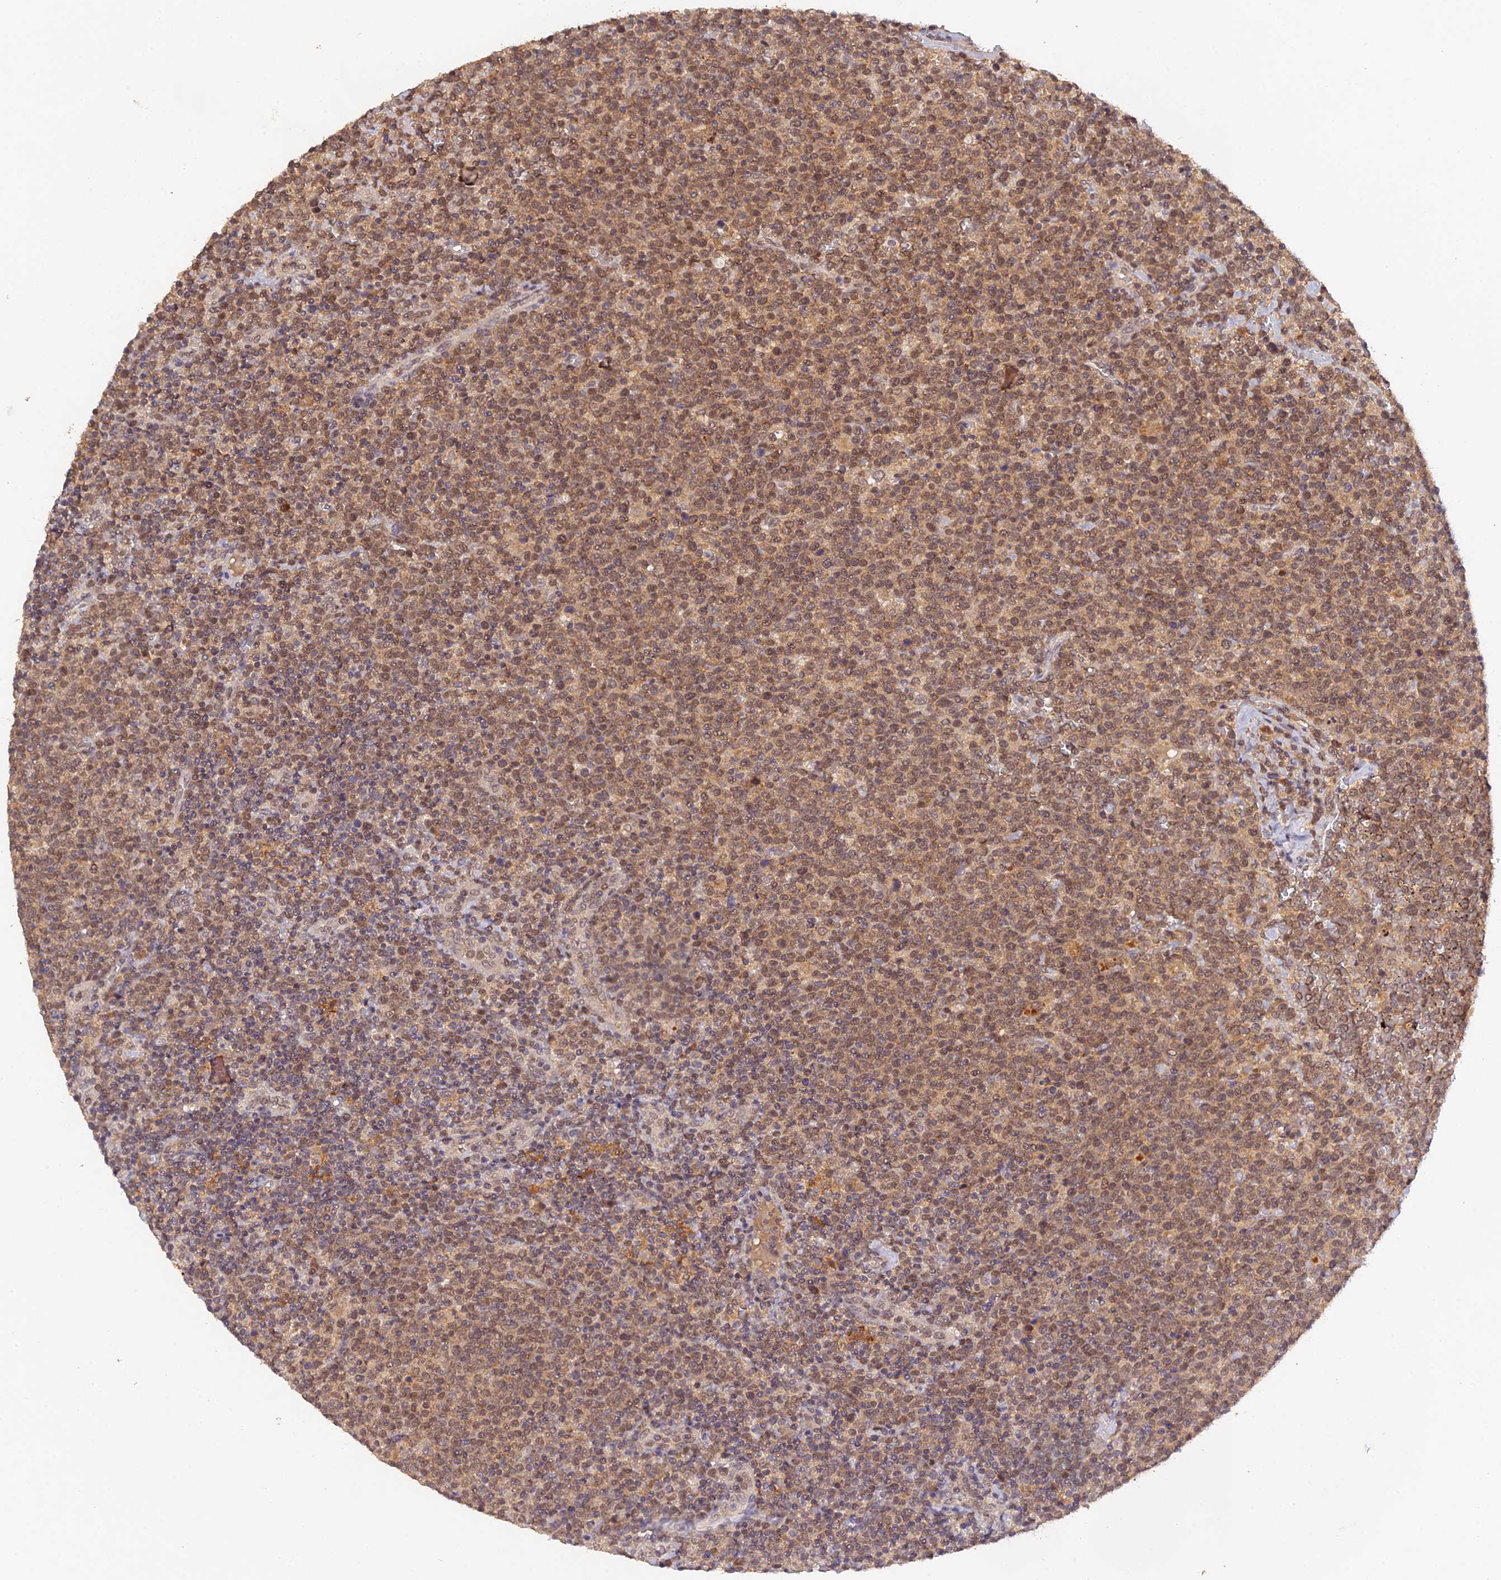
{"staining": {"intensity": "moderate", "quantity": ">75%", "location": "cytoplasmic/membranous,nuclear"}, "tissue": "lymphoma", "cell_type": "Tumor cells", "image_type": "cancer", "snomed": [{"axis": "morphology", "description": "Malignant lymphoma, non-Hodgkin's type, High grade"}, {"axis": "topography", "description": "Lymph node"}], "caption": "Immunohistochemistry (IHC) (DAB) staining of human lymphoma shows moderate cytoplasmic/membranous and nuclear protein expression in about >75% of tumor cells. (Stains: DAB in brown, nuclei in blue, Microscopy: brightfield microscopy at high magnification).", "gene": "ZNF436", "patient": {"sex": "male", "age": 61}}